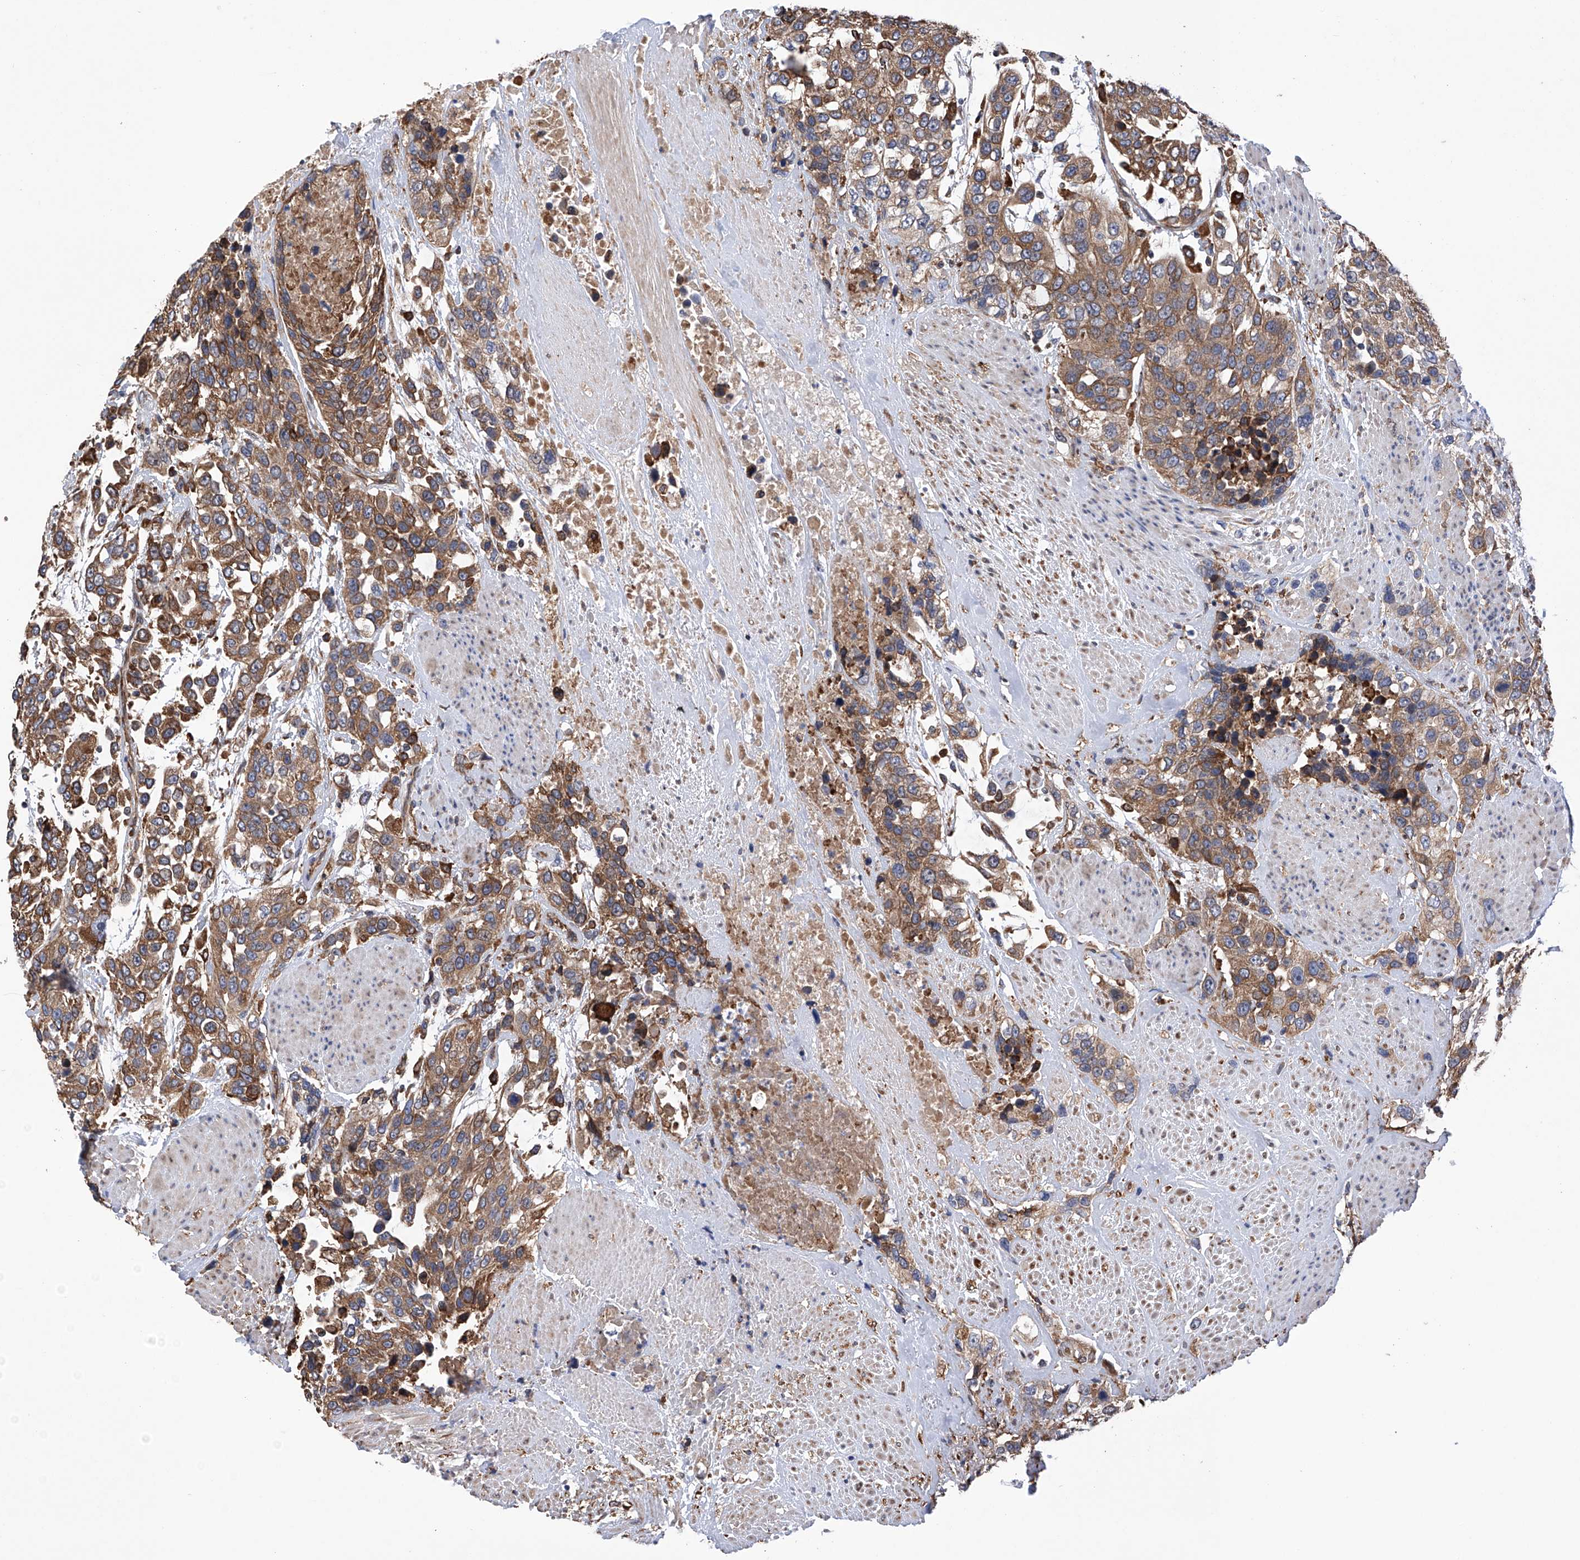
{"staining": {"intensity": "moderate", "quantity": ">75%", "location": "cytoplasmic/membranous"}, "tissue": "urothelial cancer", "cell_type": "Tumor cells", "image_type": "cancer", "snomed": [{"axis": "morphology", "description": "Urothelial carcinoma, High grade"}, {"axis": "topography", "description": "Urinary bladder"}], "caption": "Immunohistochemistry (IHC) micrograph of neoplastic tissue: human urothelial cancer stained using immunohistochemistry (IHC) displays medium levels of moderate protein expression localized specifically in the cytoplasmic/membranous of tumor cells, appearing as a cytoplasmic/membranous brown color.", "gene": "DNAH8", "patient": {"sex": "female", "age": 80}}